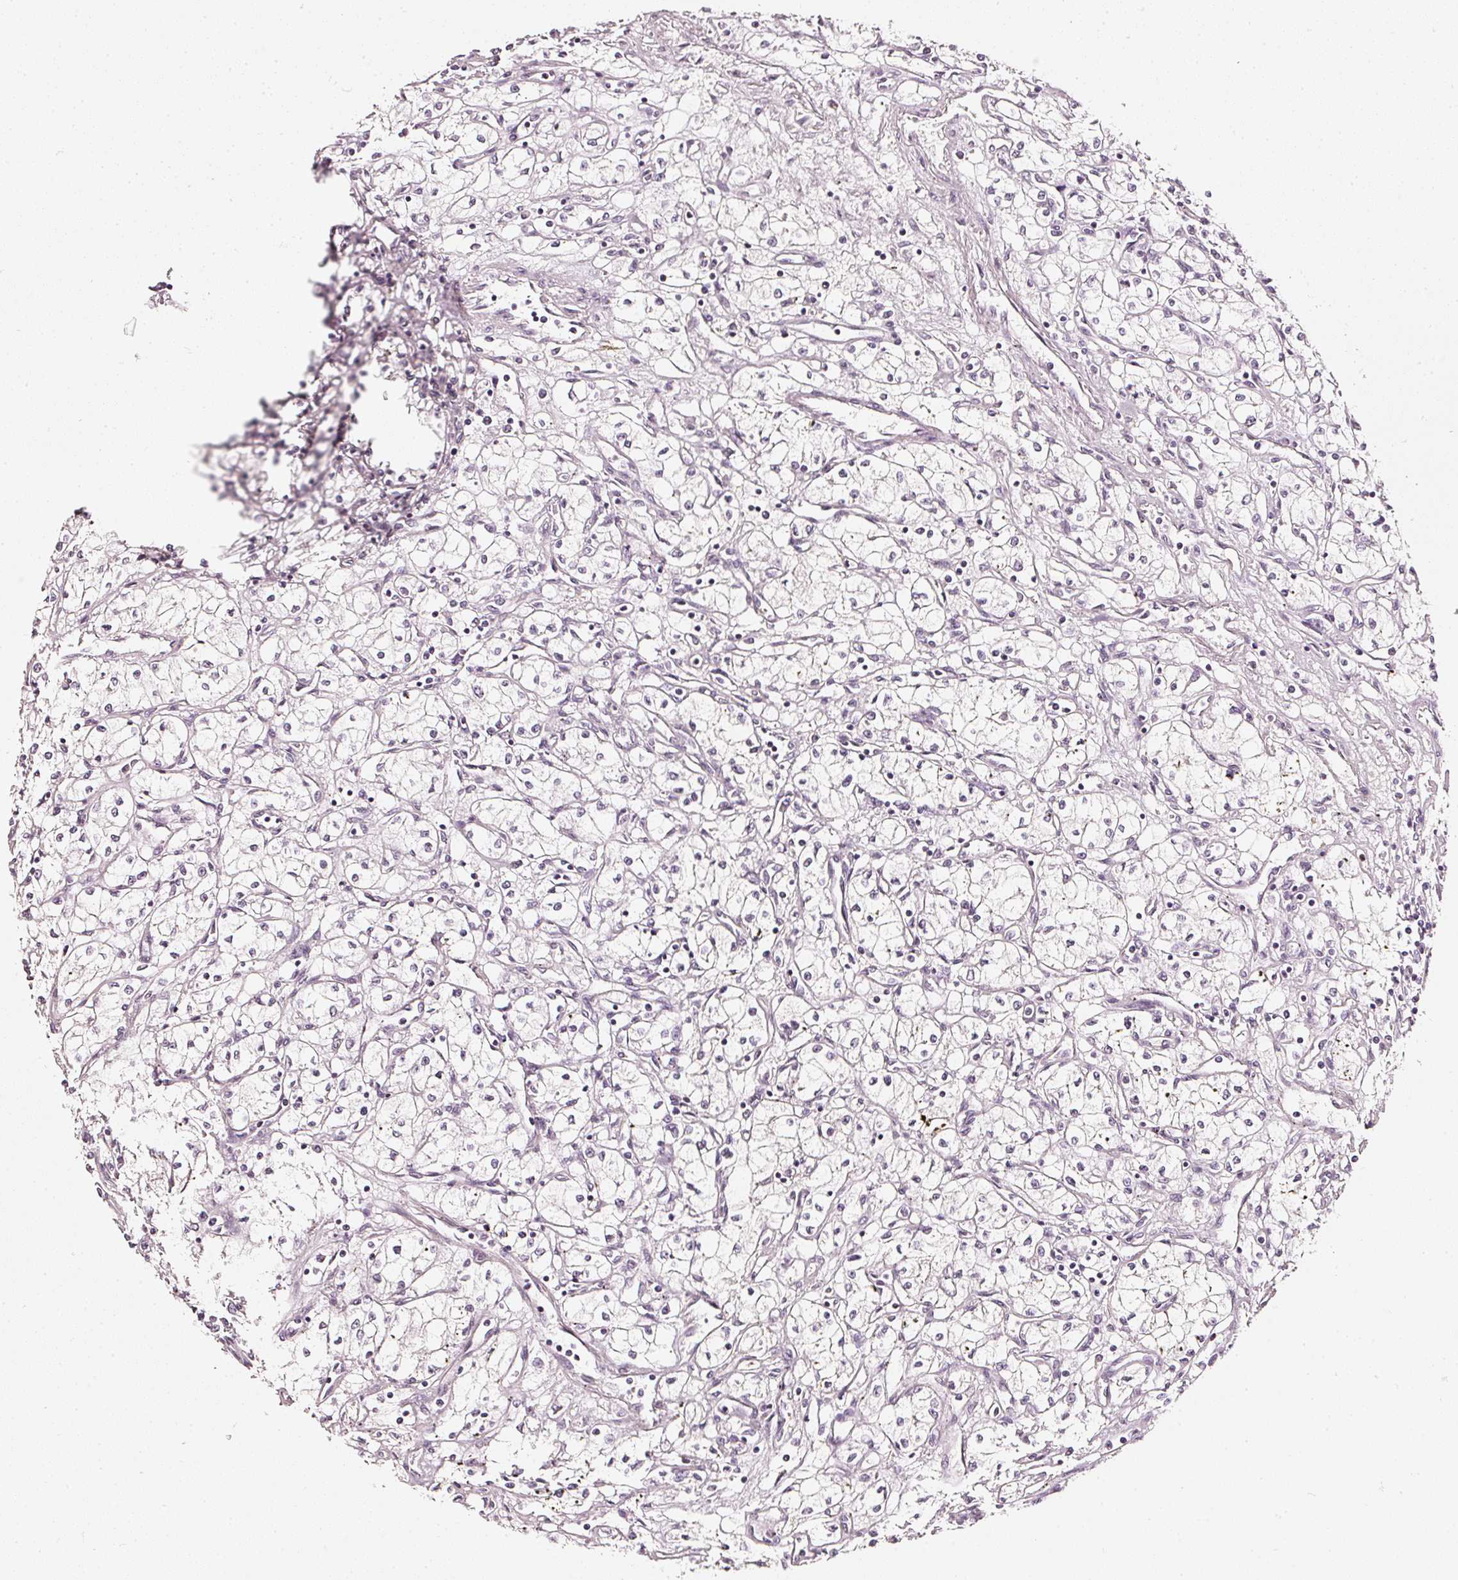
{"staining": {"intensity": "negative", "quantity": "none", "location": "none"}, "tissue": "renal cancer", "cell_type": "Tumor cells", "image_type": "cancer", "snomed": [{"axis": "morphology", "description": "Adenocarcinoma, NOS"}, {"axis": "topography", "description": "Kidney"}], "caption": "Tumor cells show no significant positivity in renal cancer (adenocarcinoma).", "gene": "CNP", "patient": {"sex": "male", "age": 59}}